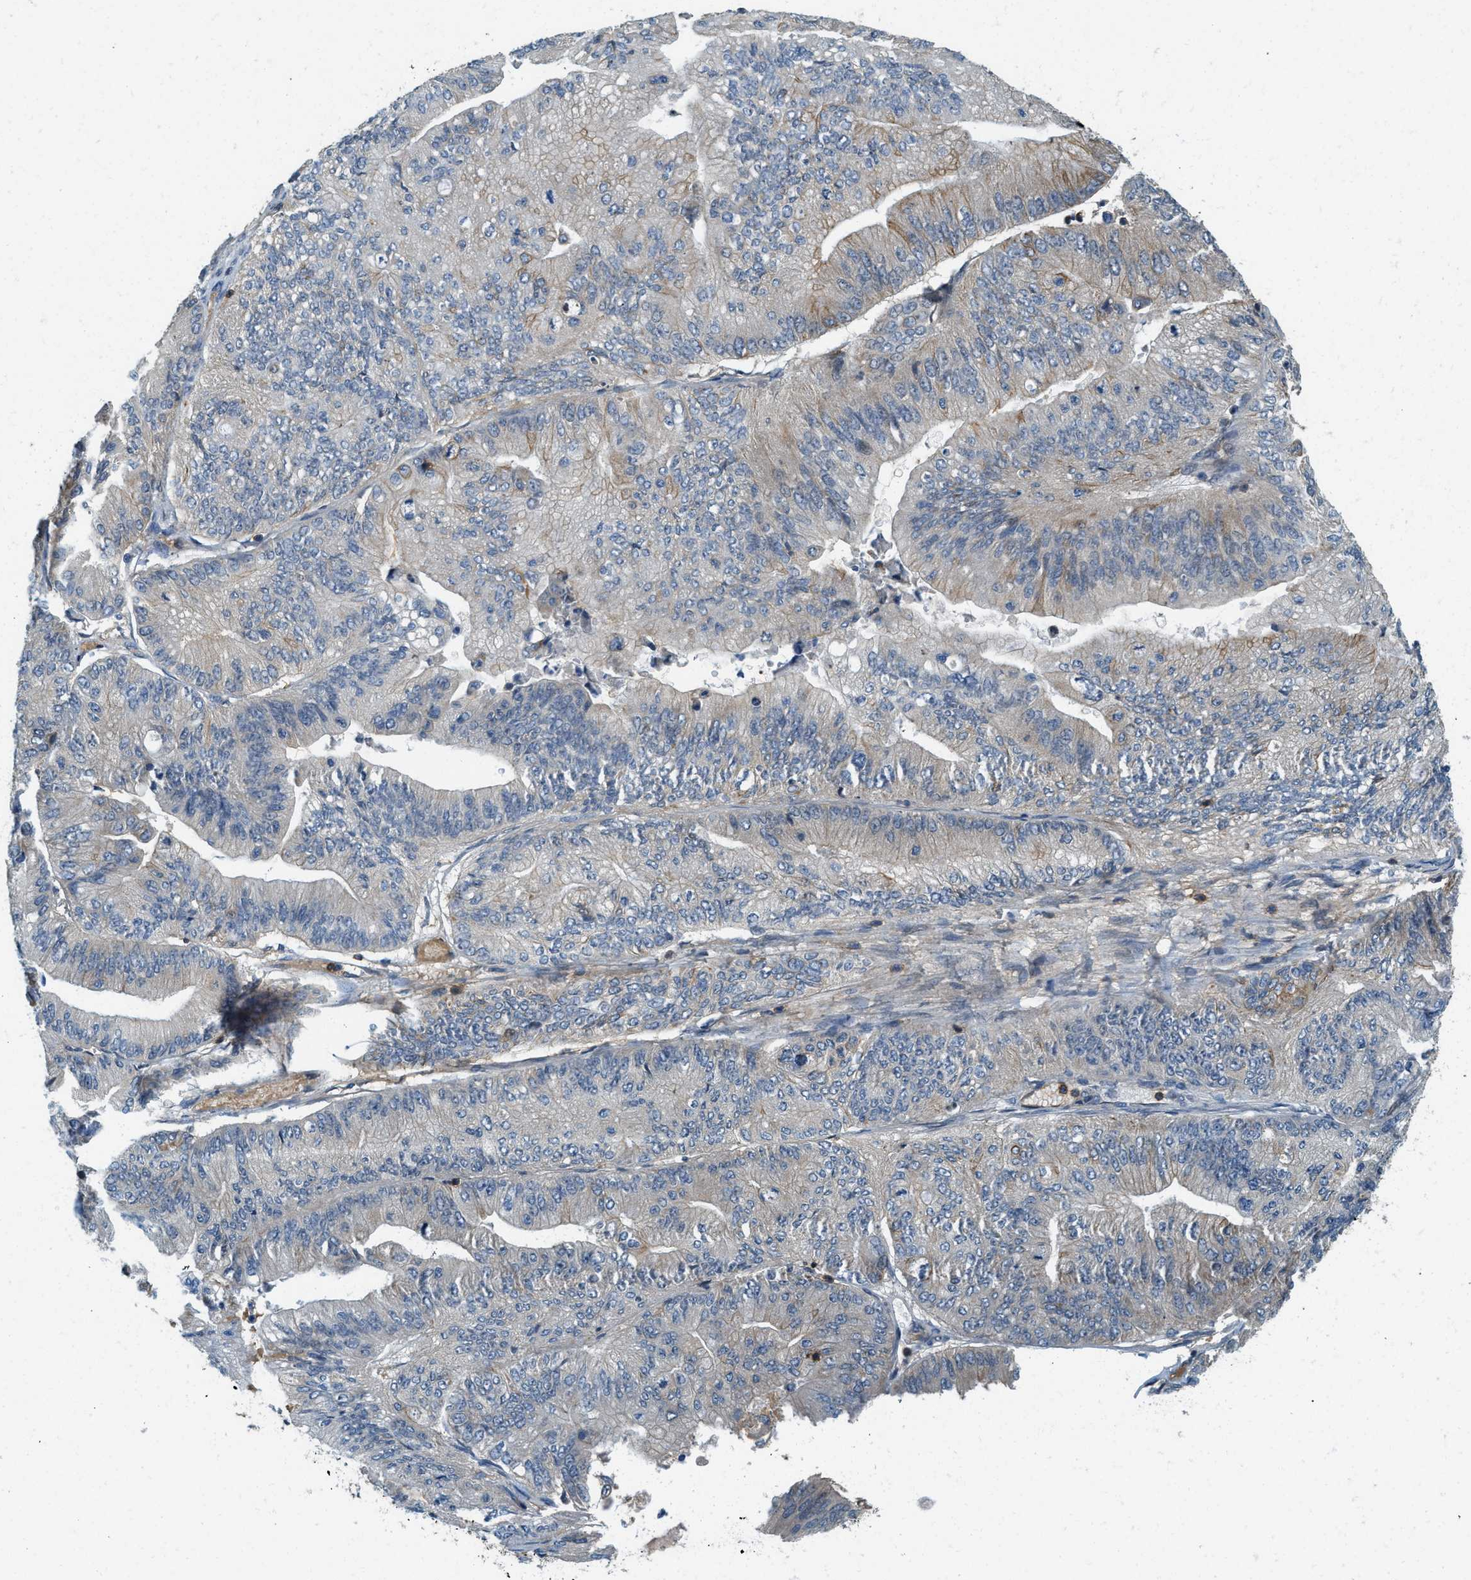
{"staining": {"intensity": "moderate", "quantity": "<25%", "location": "cytoplasmic/membranous"}, "tissue": "ovarian cancer", "cell_type": "Tumor cells", "image_type": "cancer", "snomed": [{"axis": "morphology", "description": "Cystadenocarcinoma, mucinous, NOS"}, {"axis": "topography", "description": "Ovary"}], "caption": "IHC image of human ovarian cancer stained for a protein (brown), which reveals low levels of moderate cytoplasmic/membranous staining in about <25% of tumor cells.", "gene": "GMPPB", "patient": {"sex": "female", "age": 61}}